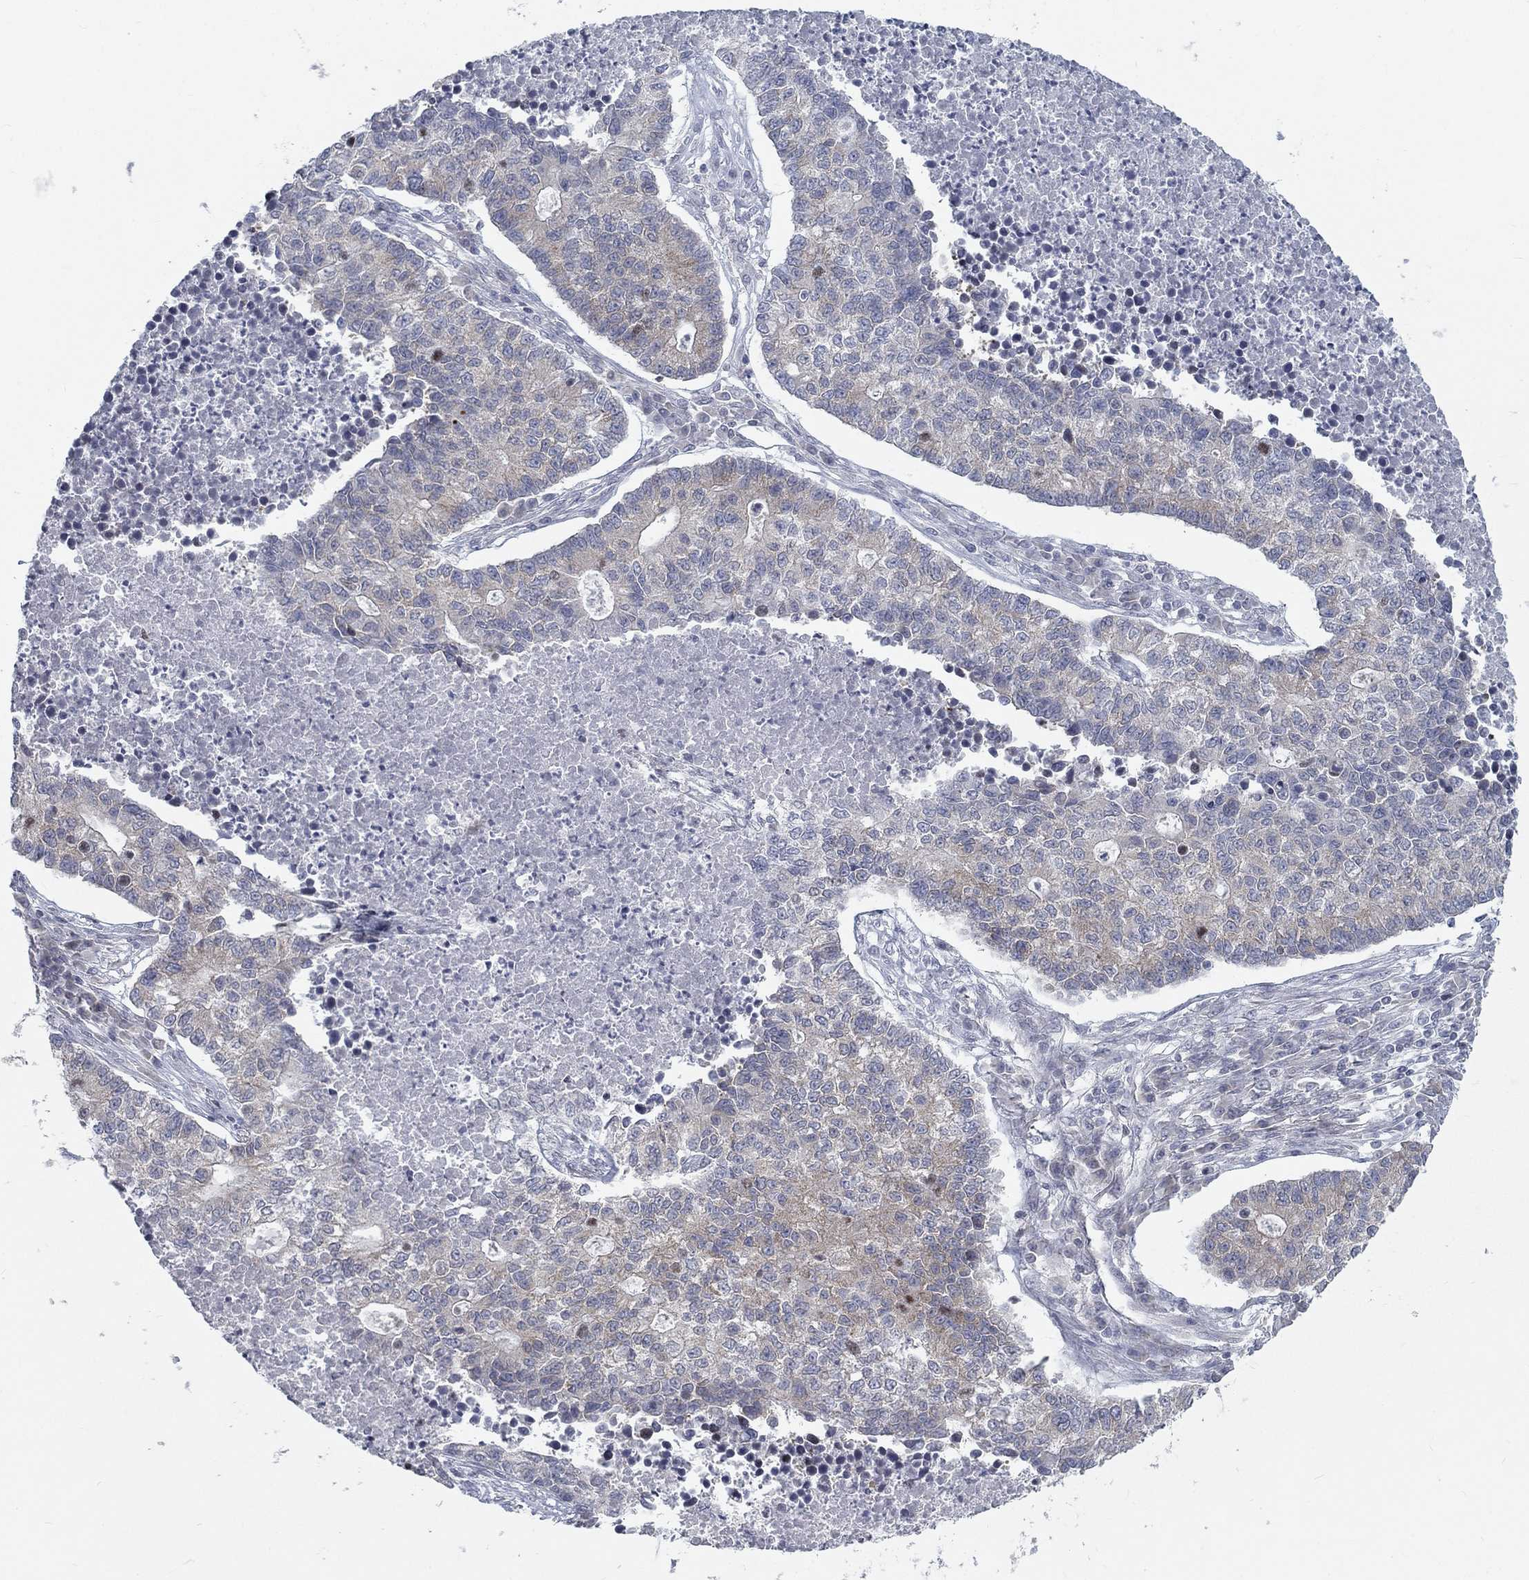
{"staining": {"intensity": "weak", "quantity": "25%-75%", "location": "cytoplasmic/membranous"}, "tissue": "lung cancer", "cell_type": "Tumor cells", "image_type": "cancer", "snomed": [{"axis": "morphology", "description": "Adenocarcinoma, NOS"}, {"axis": "topography", "description": "Lung"}], "caption": "Adenocarcinoma (lung) stained with DAB (3,3'-diaminobenzidine) immunohistochemistry shows low levels of weak cytoplasmic/membranous expression in about 25%-75% of tumor cells. Immunohistochemistry stains the protein of interest in brown and the nuclei are stained blue.", "gene": "ATP1A3", "patient": {"sex": "male", "age": 57}}